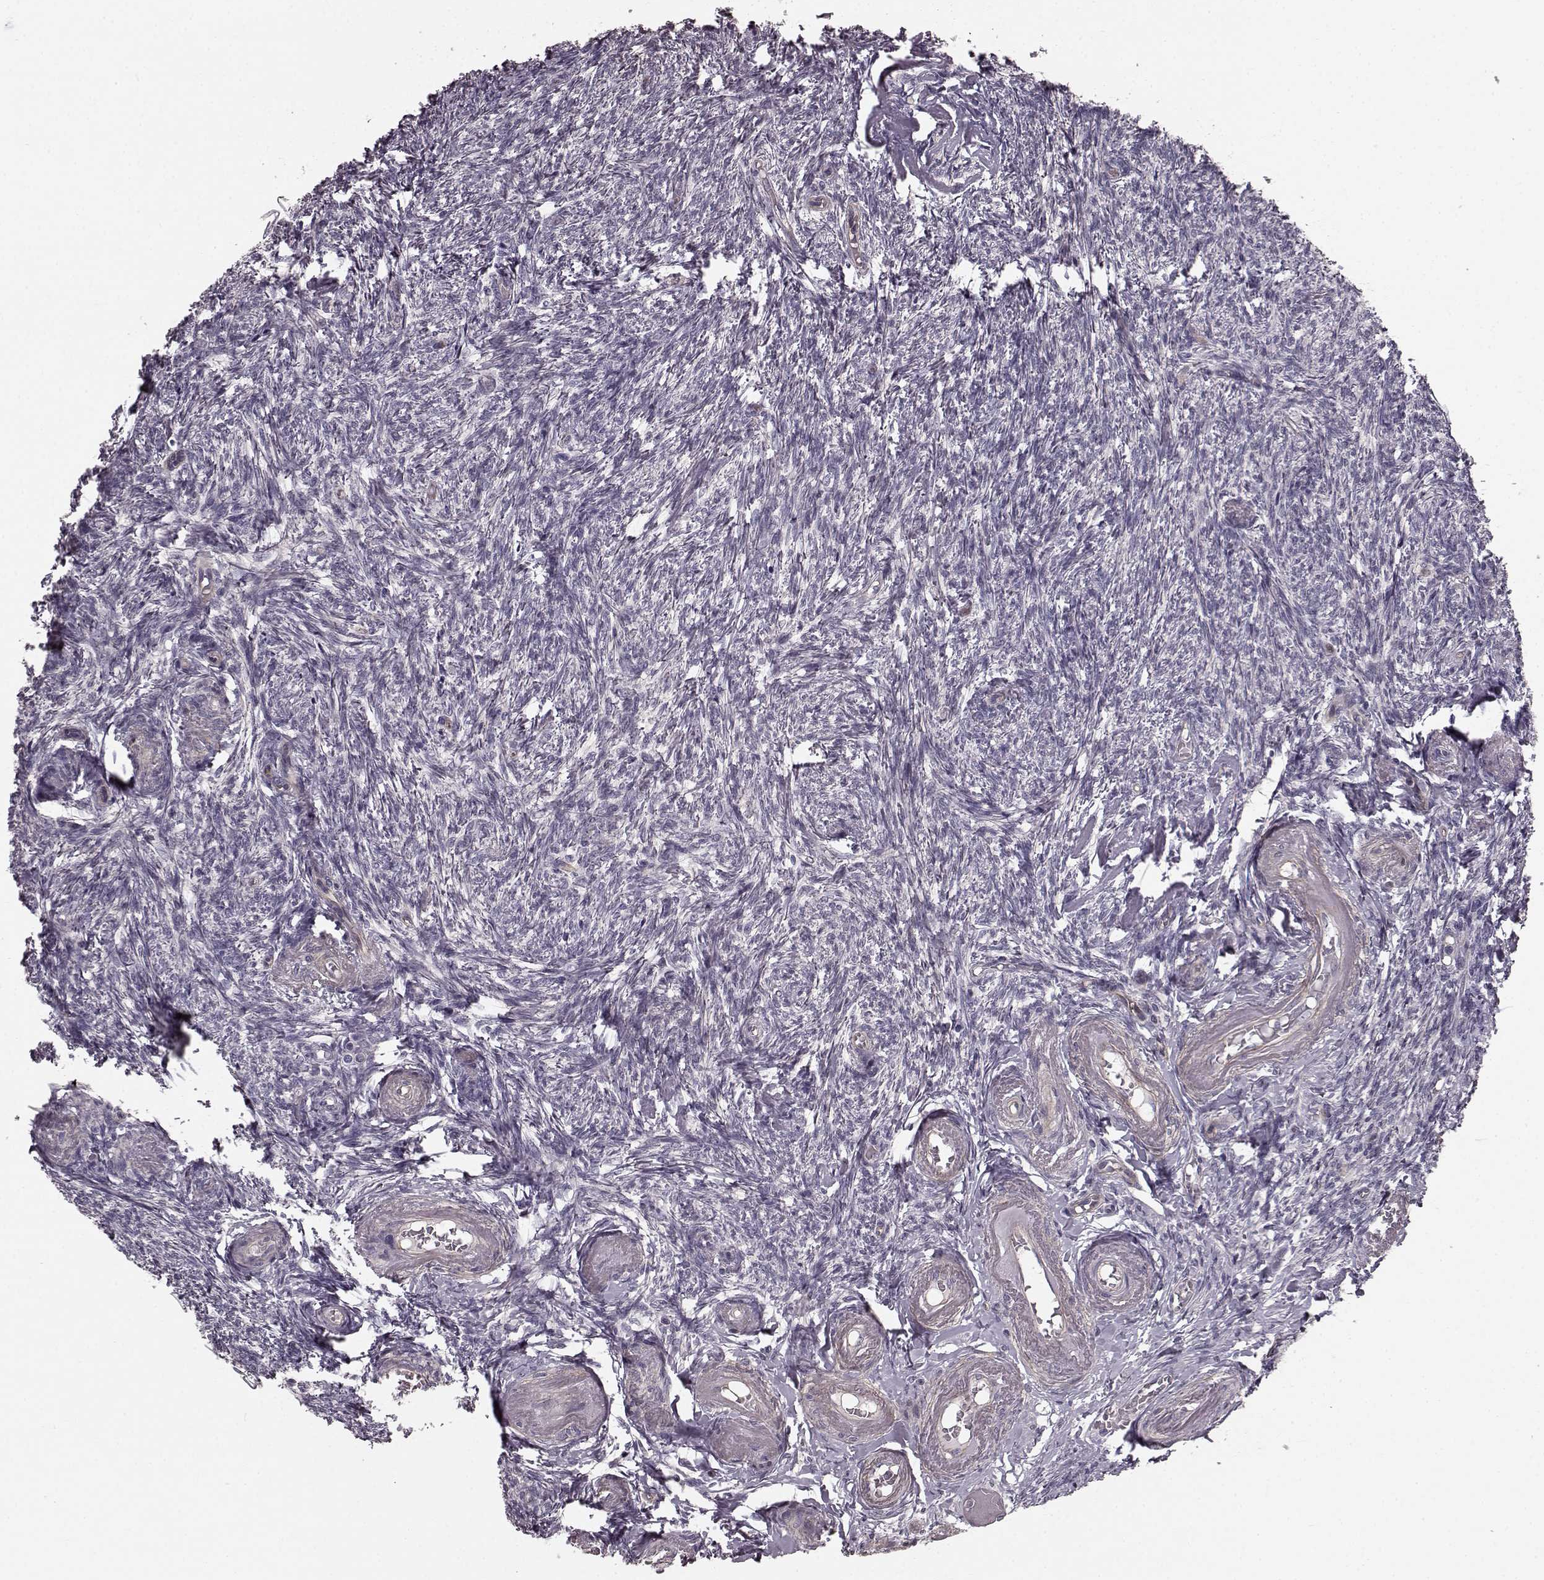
{"staining": {"intensity": "negative", "quantity": "none", "location": "none"}, "tissue": "ovary", "cell_type": "Ovarian stroma cells", "image_type": "normal", "snomed": [{"axis": "morphology", "description": "Normal tissue, NOS"}, {"axis": "topography", "description": "Ovary"}], "caption": "Immunohistochemistry (IHC) of unremarkable human ovary exhibits no staining in ovarian stroma cells.", "gene": "SLC22A18", "patient": {"sex": "female", "age": 72}}